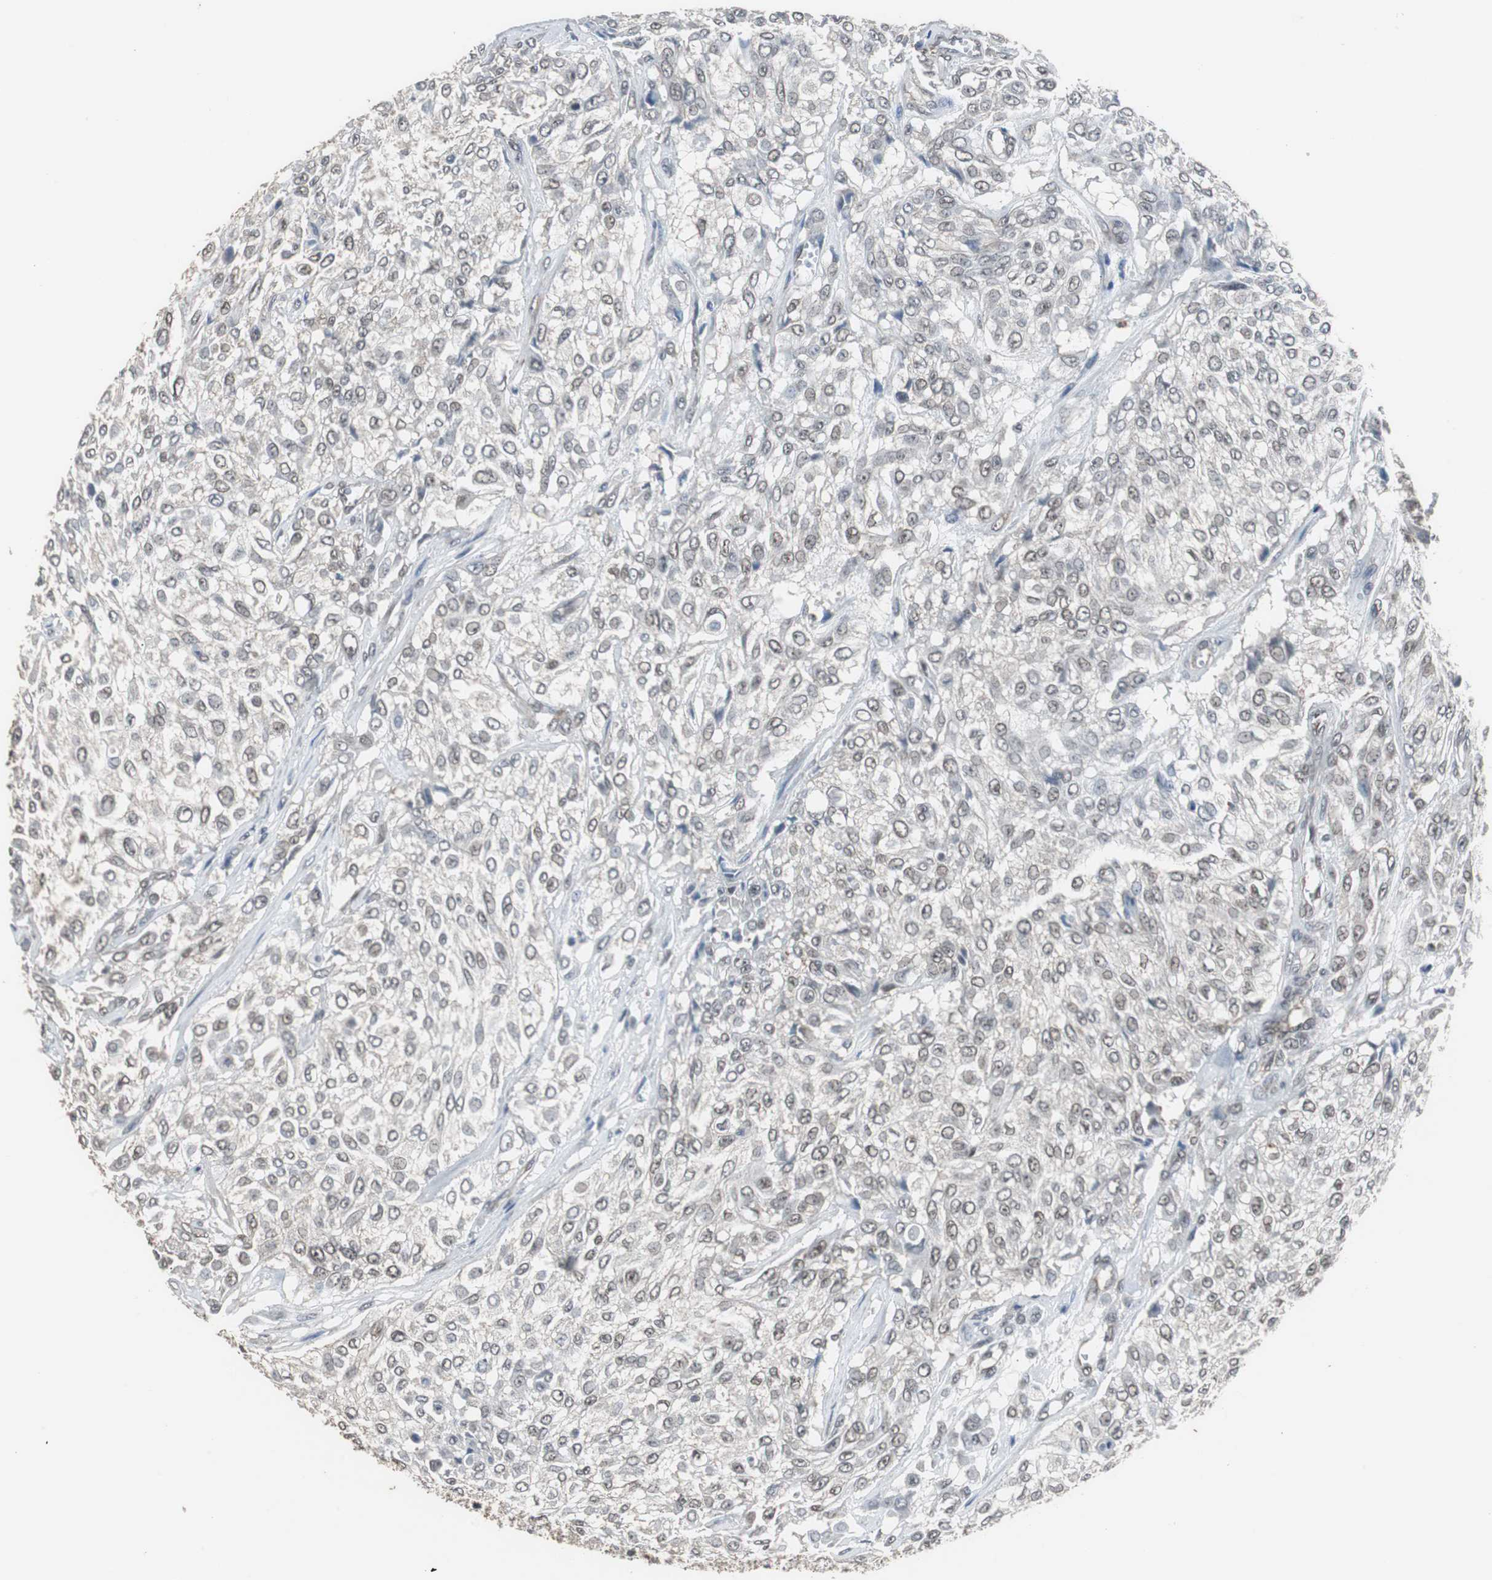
{"staining": {"intensity": "negative", "quantity": "none", "location": "none"}, "tissue": "urothelial cancer", "cell_type": "Tumor cells", "image_type": "cancer", "snomed": [{"axis": "morphology", "description": "Urothelial carcinoma, High grade"}, {"axis": "topography", "description": "Urinary bladder"}], "caption": "DAB immunohistochemical staining of human urothelial carcinoma (high-grade) reveals no significant staining in tumor cells.", "gene": "ZHX2", "patient": {"sex": "male", "age": 57}}